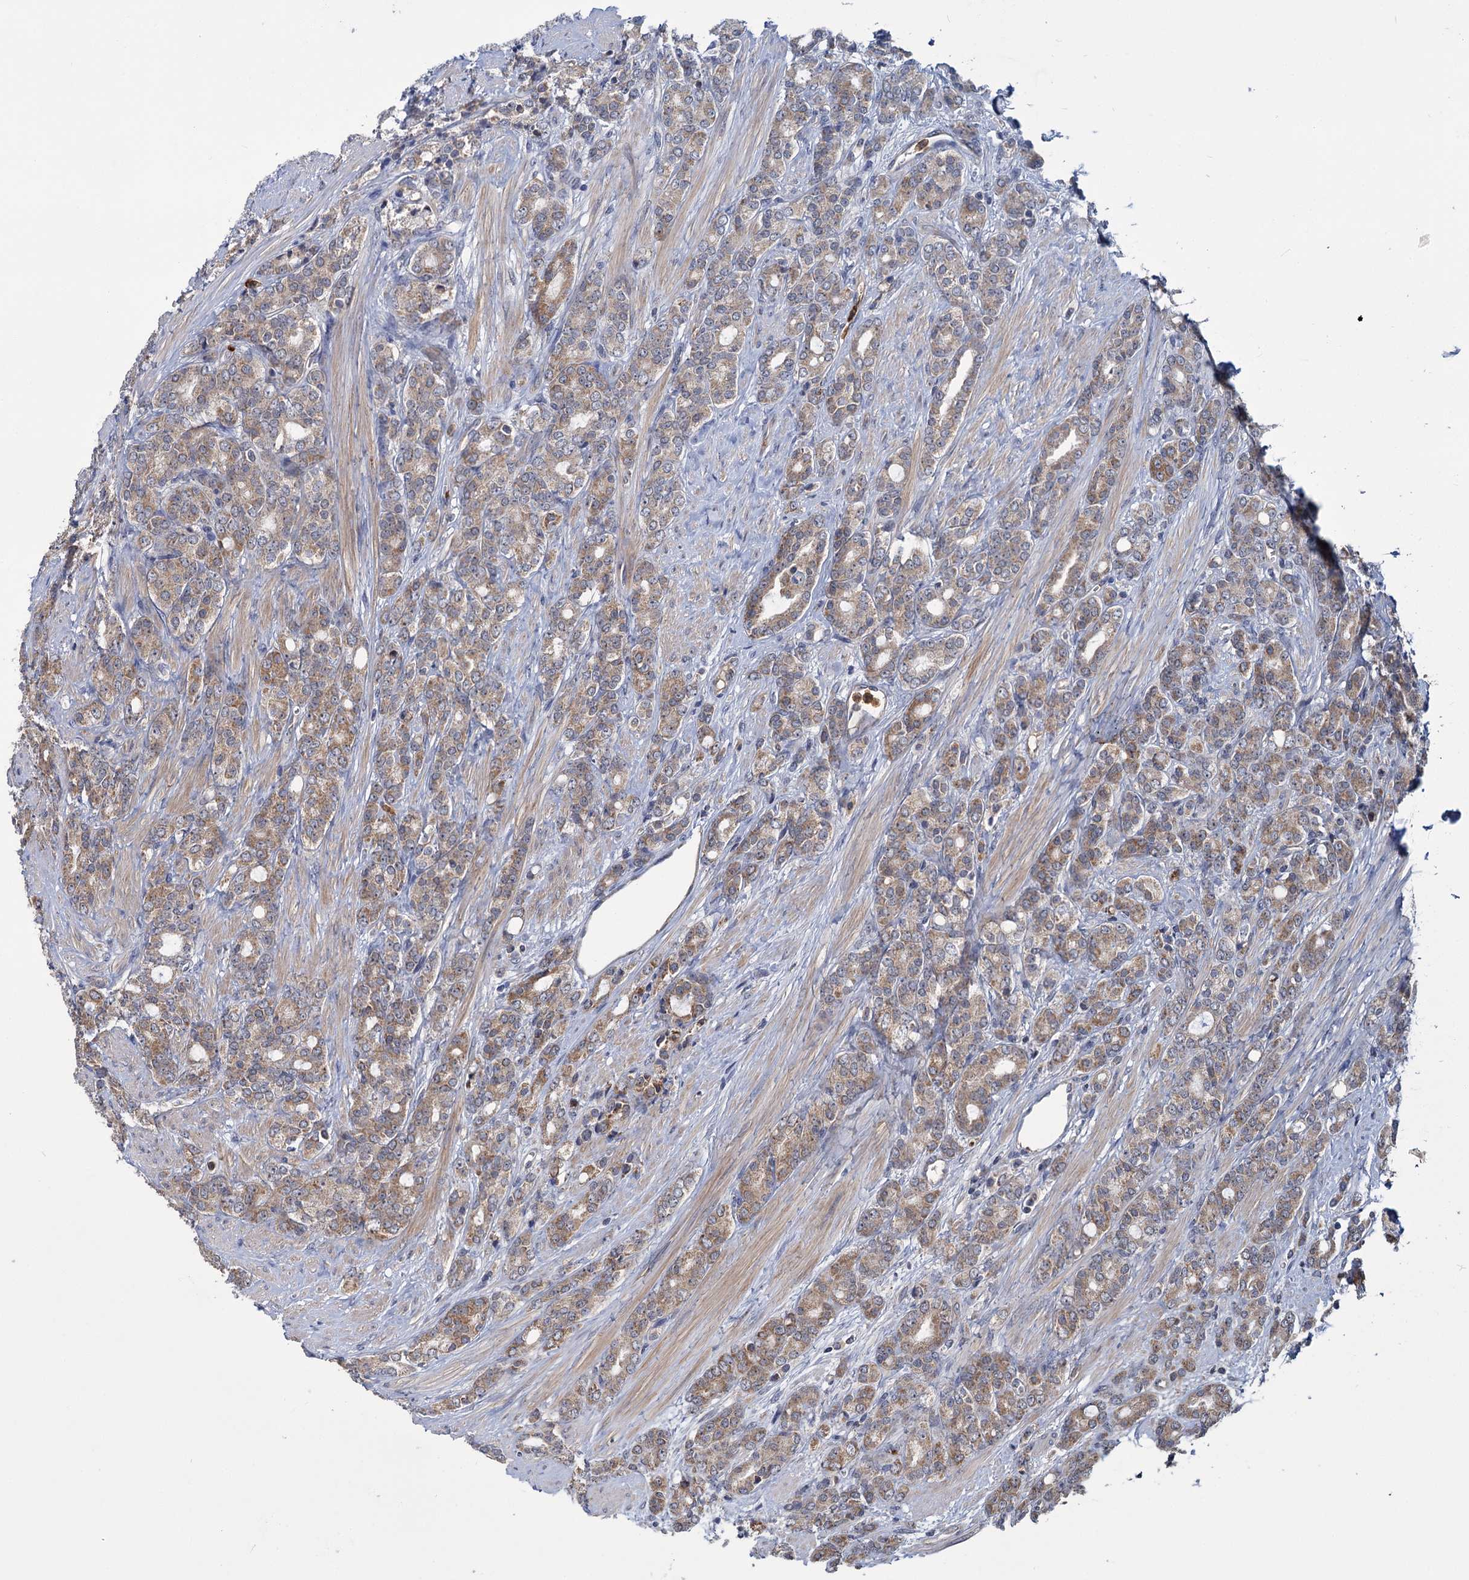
{"staining": {"intensity": "weak", "quantity": ">75%", "location": "cytoplasmic/membranous"}, "tissue": "prostate cancer", "cell_type": "Tumor cells", "image_type": "cancer", "snomed": [{"axis": "morphology", "description": "Adenocarcinoma, High grade"}, {"axis": "topography", "description": "Prostate"}], "caption": "This is a micrograph of IHC staining of prostate cancer, which shows weak staining in the cytoplasmic/membranous of tumor cells.", "gene": "DYNC2H1", "patient": {"sex": "male", "age": 62}}